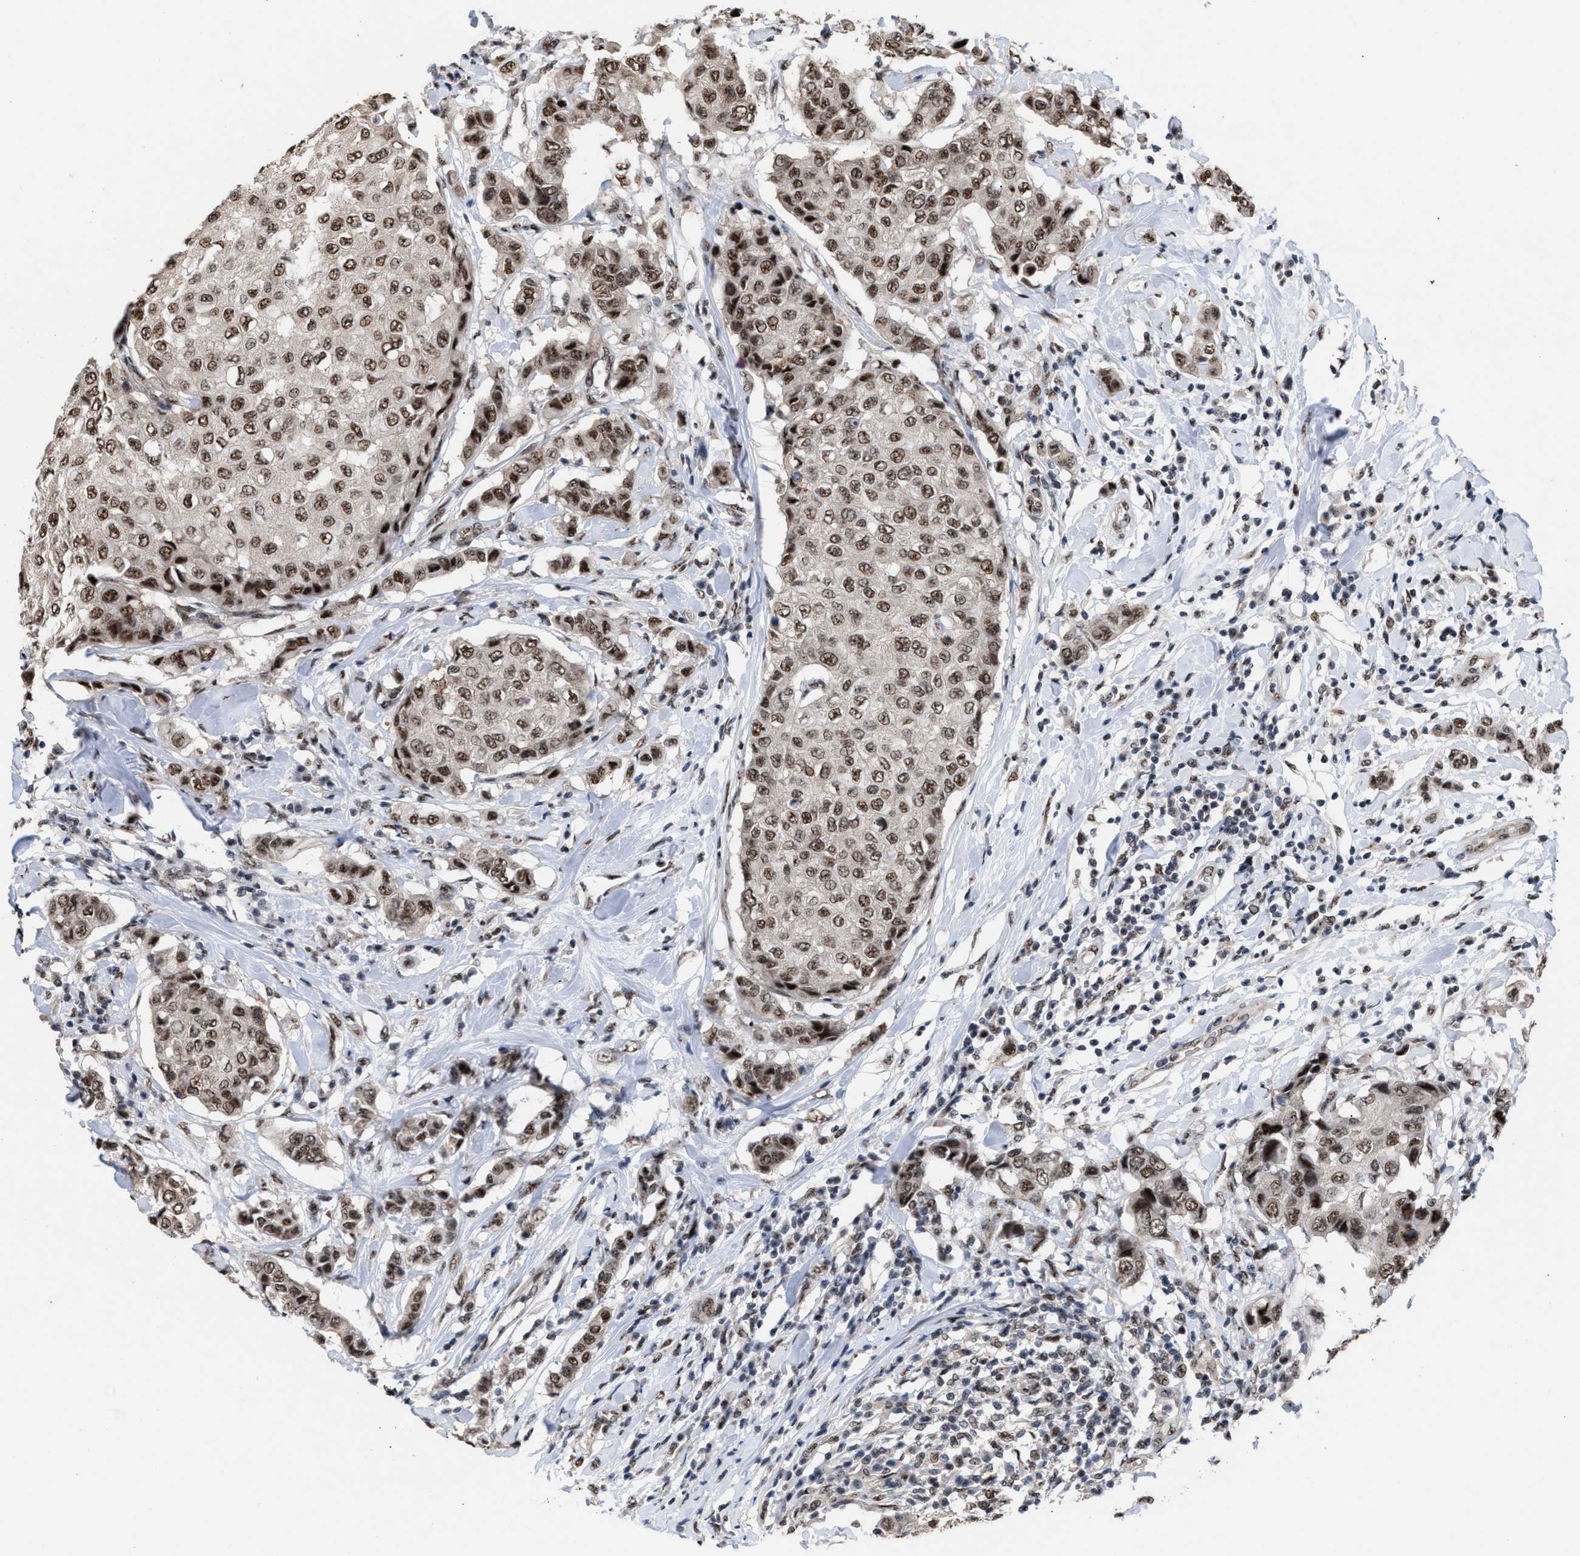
{"staining": {"intensity": "strong", "quantity": ">75%", "location": "nuclear"}, "tissue": "breast cancer", "cell_type": "Tumor cells", "image_type": "cancer", "snomed": [{"axis": "morphology", "description": "Duct carcinoma"}, {"axis": "topography", "description": "Breast"}], "caption": "Immunohistochemical staining of human breast invasive ductal carcinoma demonstrates strong nuclear protein staining in approximately >75% of tumor cells. Immunohistochemistry (ihc) stains the protein in brown and the nuclei are stained blue.", "gene": "EIF4A3", "patient": {"sex": "female", "age": 27}}